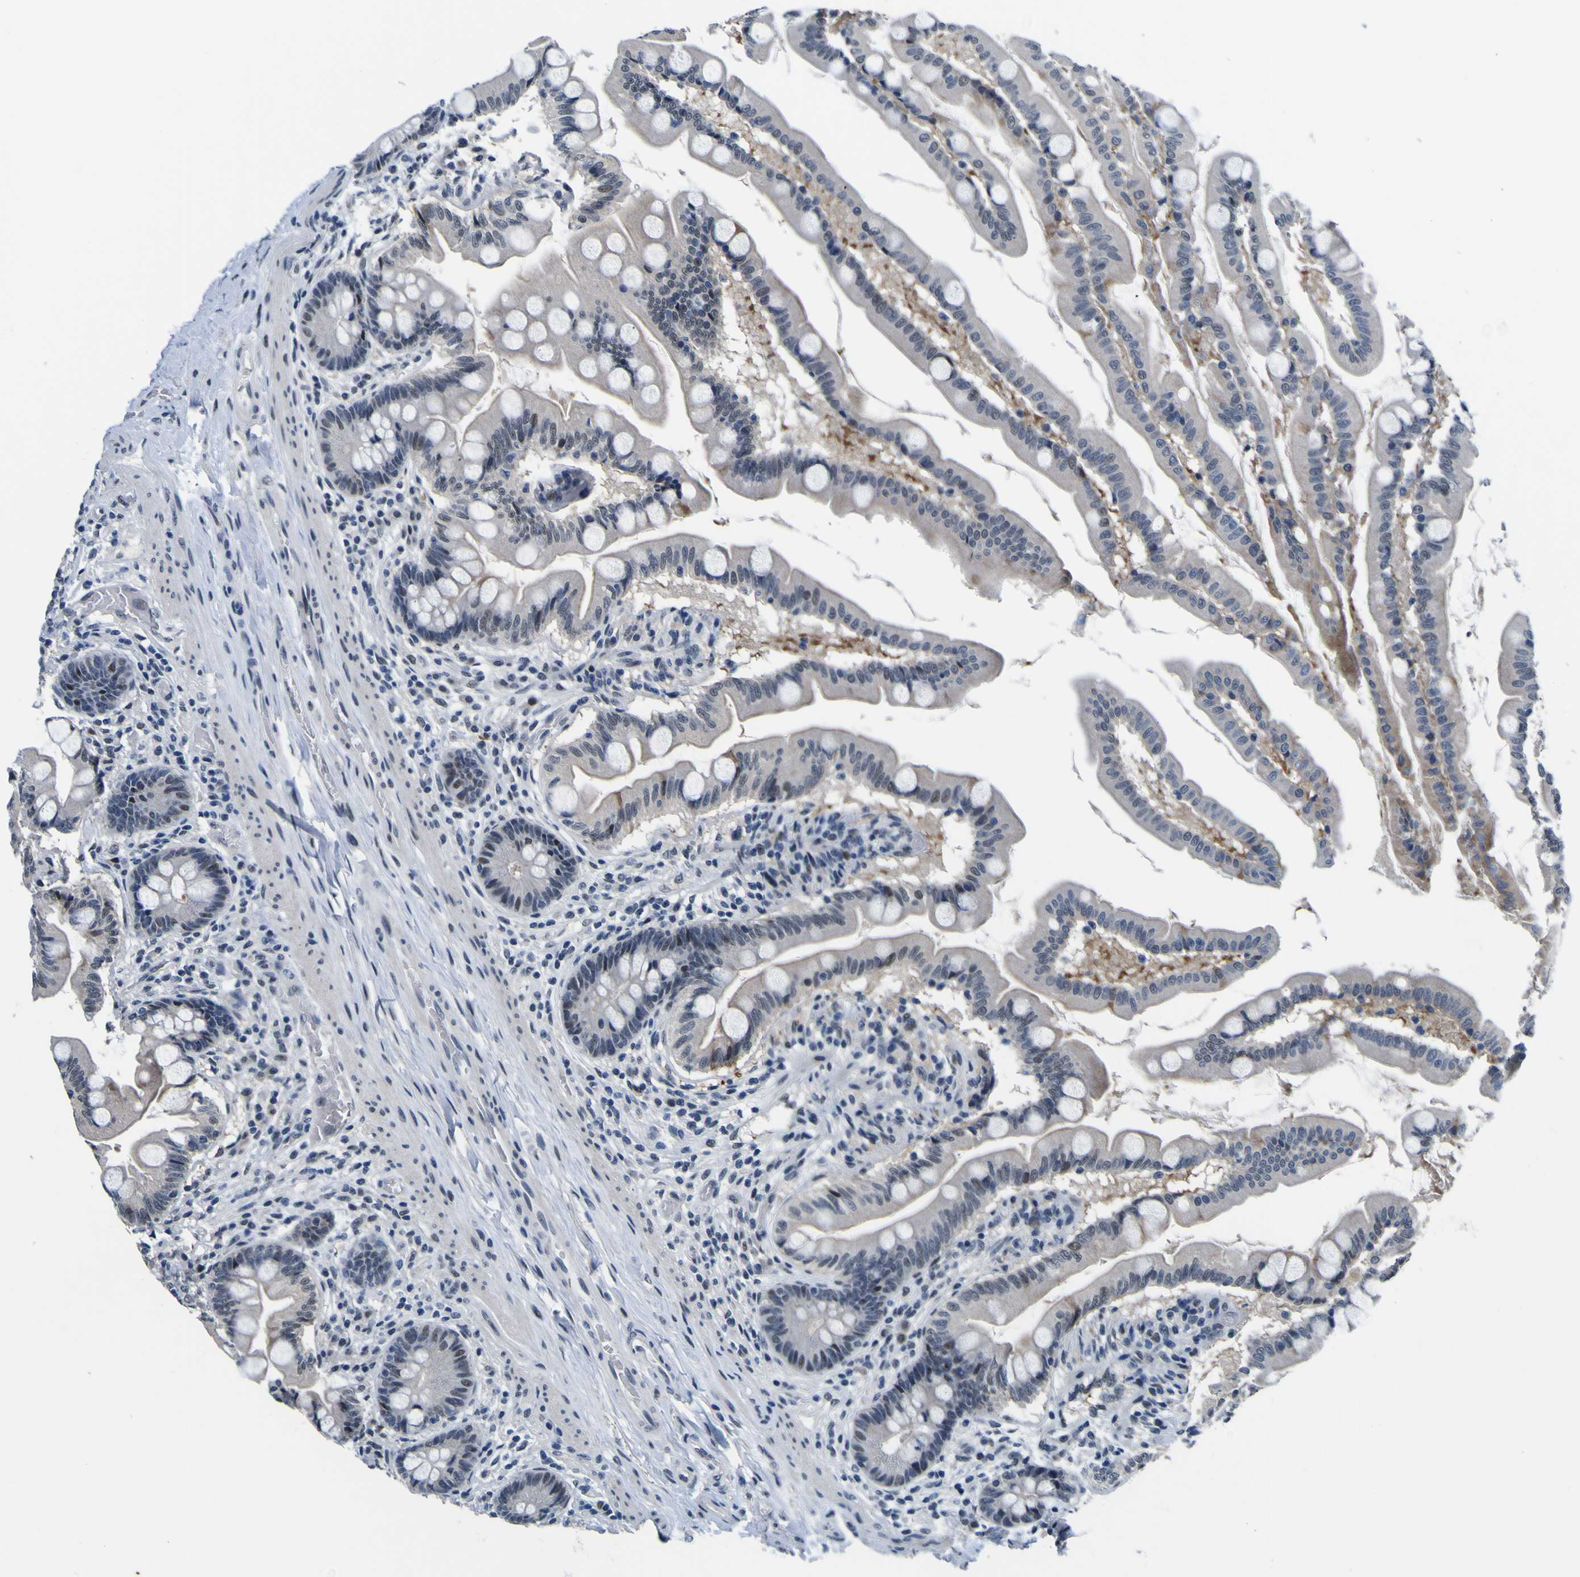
{"staining": {"intensity": "weak", "quantity": "<25%", "location": "cytoplasmic/membranous,nuclear"}, "tissue": "small intestine", "cell_type": "Glandular cells", "image_type": "normal", "snomed": [{"axis": "morphology", "description": "Normal tissue, NOS"}, {"axis": "topography", "description": "Small intestine"}], "caption": "Unremarkable small intestine was stained to show a protein in brown. There is no significant staining in glandular cells.", "gene": "CUL4B", "patient": {"sex": "female", "age": 56}}